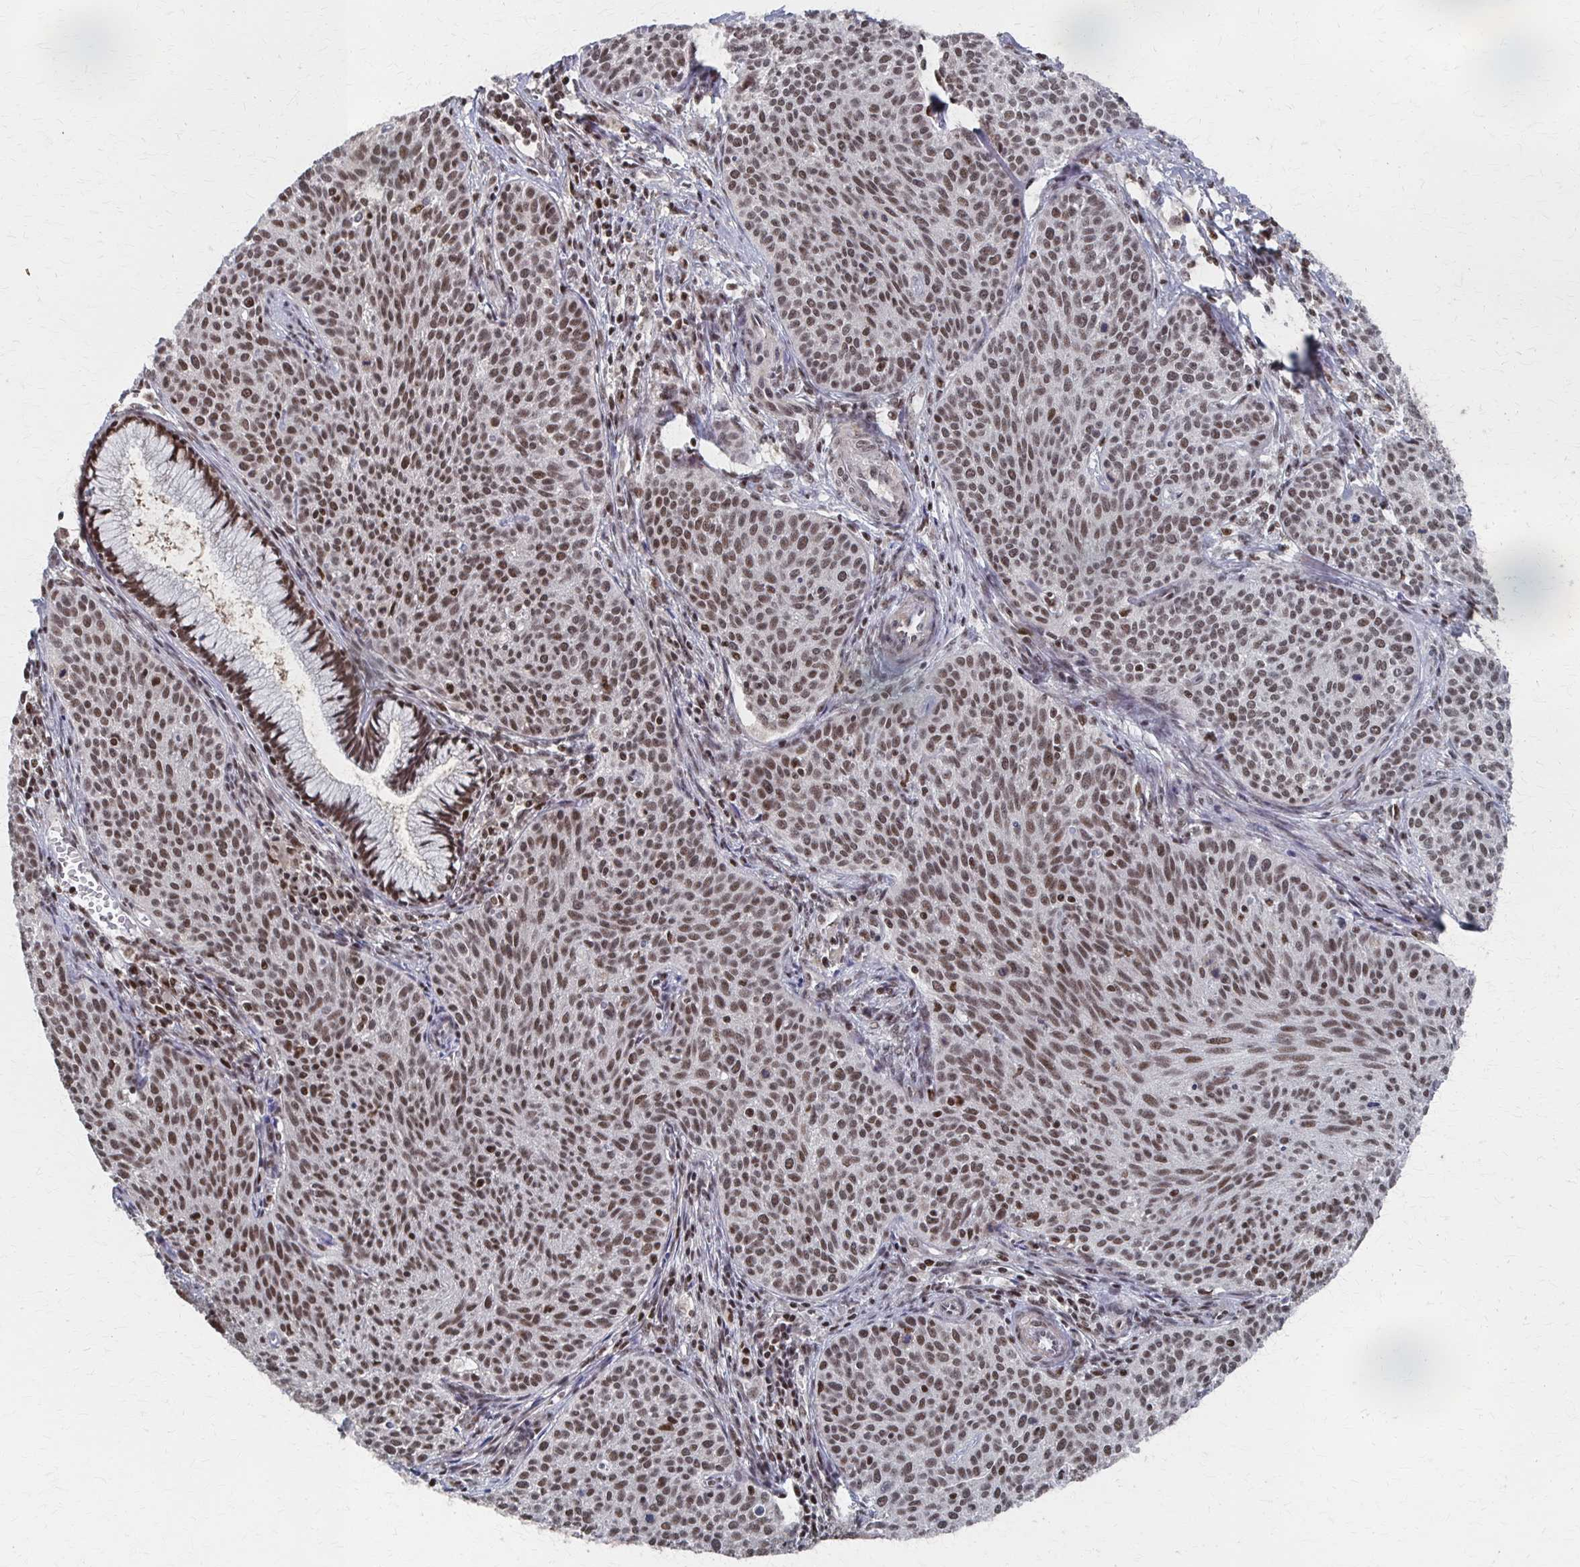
{"staining": {"intensity": "moderate", "quantity": "25%-75%", "location": "nuclear"}, "tissue": "cervical cancer", "cell_type": "Tumor cells", "image_type": "cancer", "snomed": [{"axis": "morphology", "description": "Squamous cell carcinoma, NOS"}, {"axis": "topography", "description": "Cervix"}], "caption": "Moderate nuclear positivity is present in approximately 25%-75% of tumor cells in cervical squamous cell carcinoma. (brown staining indicates protein expression, while blue staining denotes nuclei).", "gene": "GTF2B", "patient": {"sex": "female", "age": 38}}